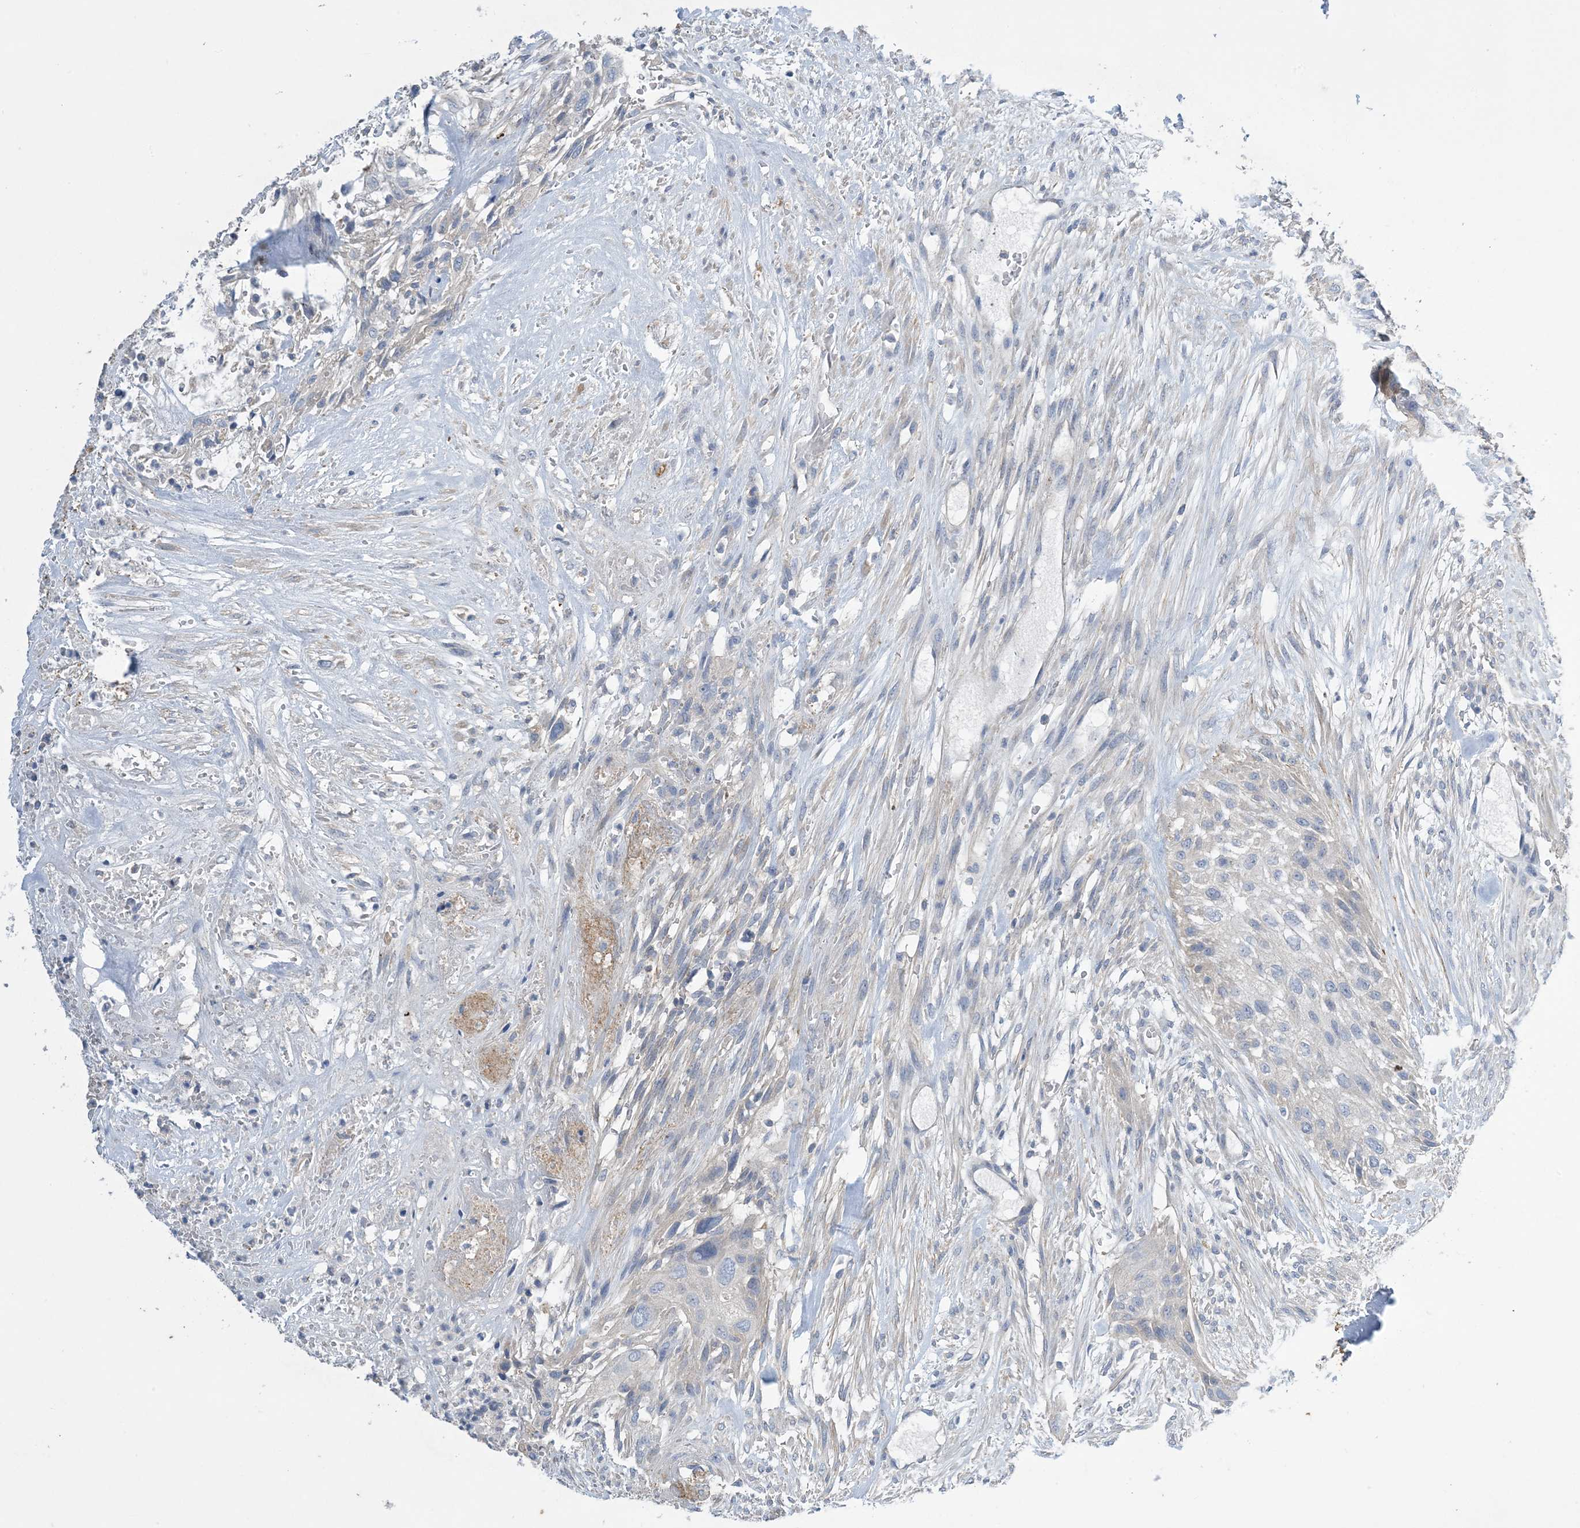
{"staining": {"intensity": "negative", "quantity": "none", "location": "none"}, "tissue": "urothelial cancer", "cell_type": "Tumor cells", "image_type": "cancer", "snomed": [{"axis": "morphology", "description": "Urothelial carcinoma, High grade"}, {"axis": "topography", "description": "Urinary bladder"}], "caption": "Urothelial cancer was stained to show a protein in brown. There is no significant expression in tumor cells. (DAB (3,3'-diaminobenzidine) IHC visualized using brightfield microscopy, high magnification).", "gene": "KPRP", "patient": {"sex": "male", "age": 35}}